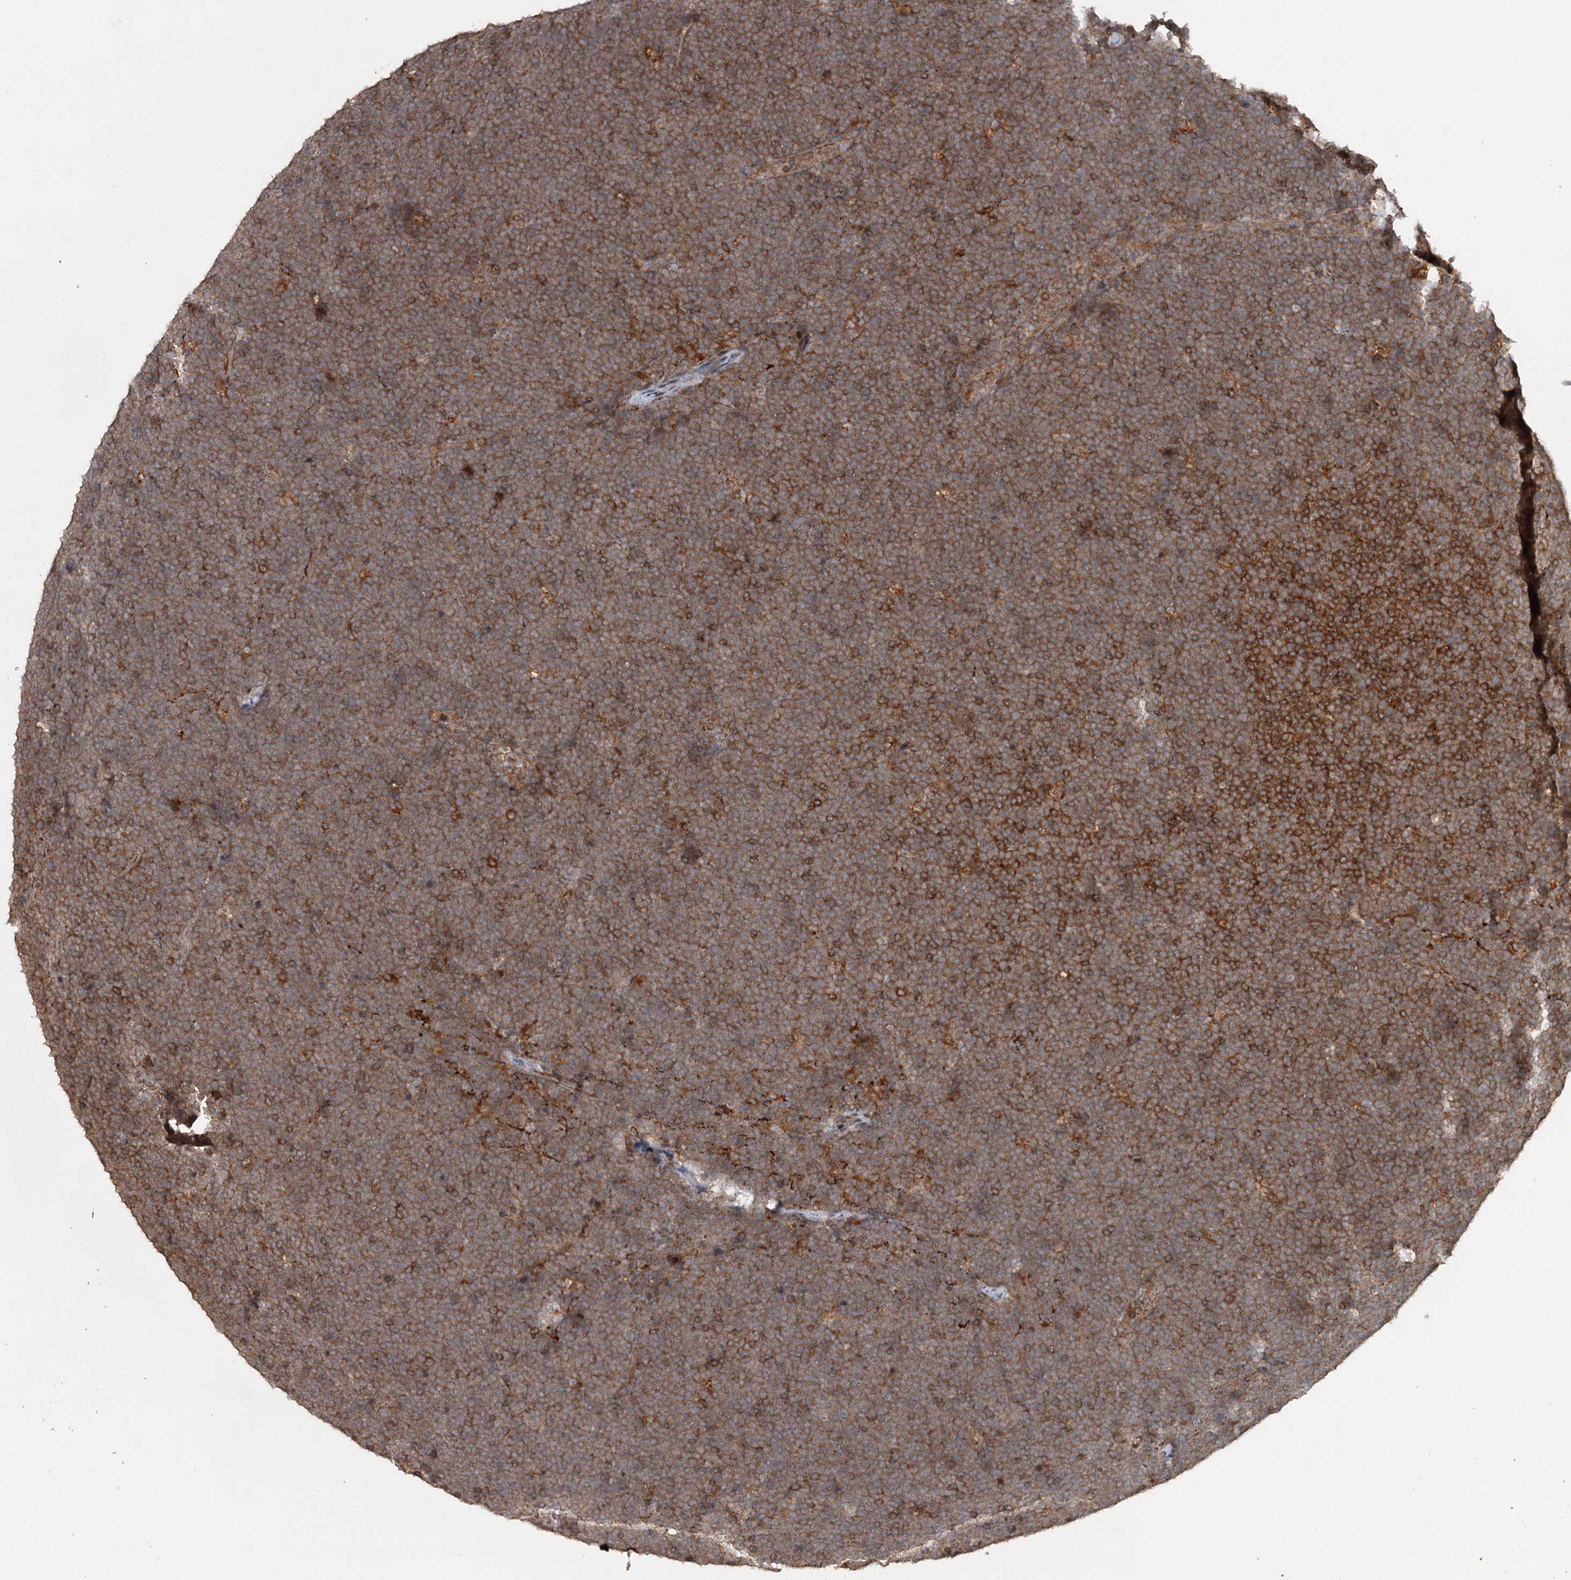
{"staining": {"intensity": "strong", "quantity": ">75%", "location": "cytoplasmic/membranous"}, "tissue": "lymphoma", "cell_type": "Tumor cells", "image_type": "cancer", "snomed": [{"axis": "morphology", "description": "Malignant lymphoma, non-Hodgkin's type, High grade"}, {"axis": "topography", "description": "Lymph node"}], "caption": "Immunohistochemistry (IHC) of human lymphoma demonstrates high levels of strong cytoplasmic/membranous expression in approximately >75% of tumor cells. Using DAB (brown) and hematoxylin (blue) stains, captured at high magnification using brightfield microscopy.", "gene": "FAXC", "patient": {"sex": "male", "age": 13}}